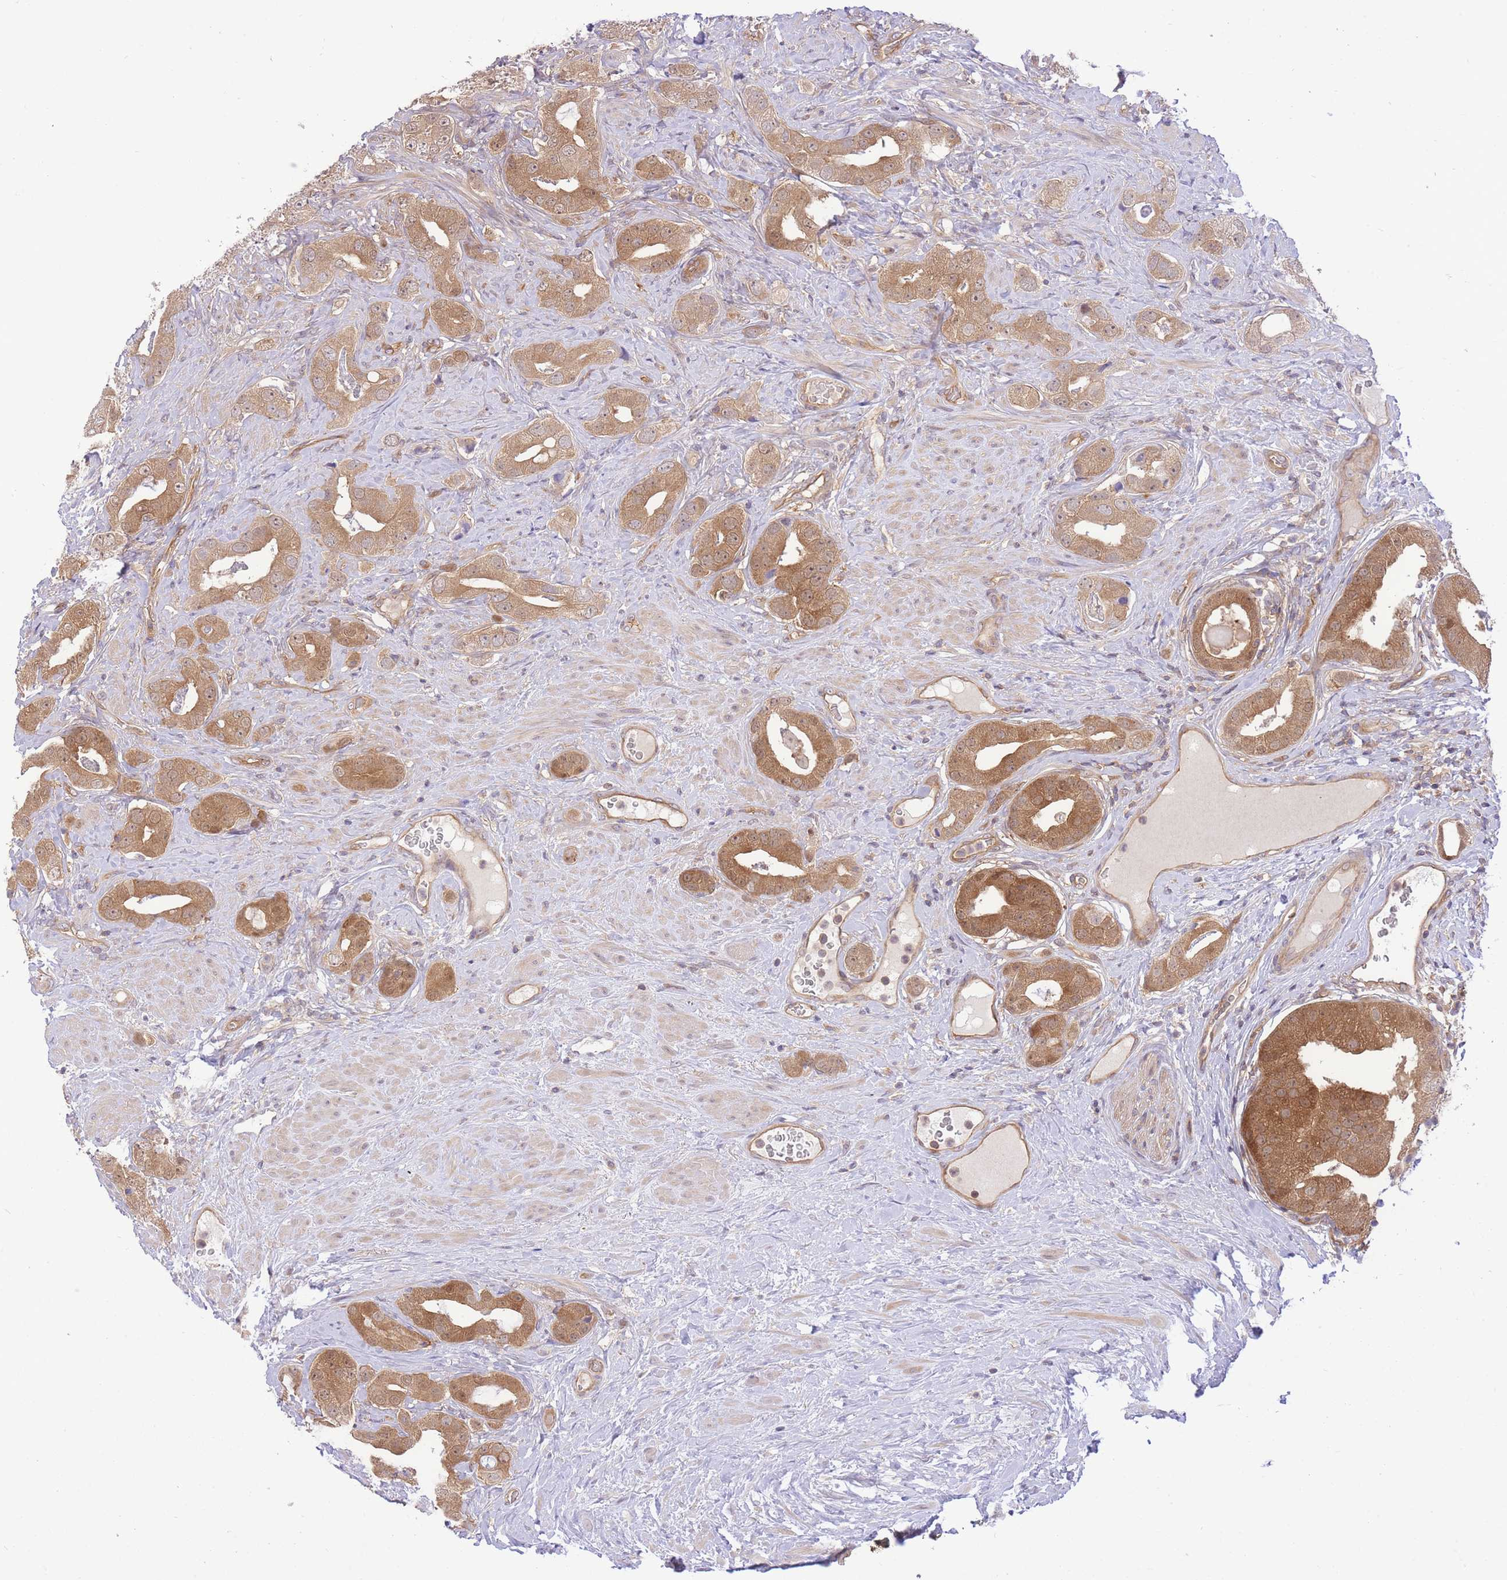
{"staining": {"intensity": "moderate", "quantity": ">75%", "location": "cytoplasmic/membranous,nuclear"}, "tissue": "prostate cancer", "cell_type": "Tumor cells", "image_type": "cancer", "snomed": [{"axis": "morphology", "description": "Adenocarcinoma, High grade"}, {"axis": "topography", "description": "Prostate"}], "caption": "The micrograph exhibits staining of prostate cancer, revealing moderate cytoplasmic/membranous and nuclear protein staining (brown color) within tumor cells.", "gene": "PREP", "patient": {"sex": "male", "age": 63}}